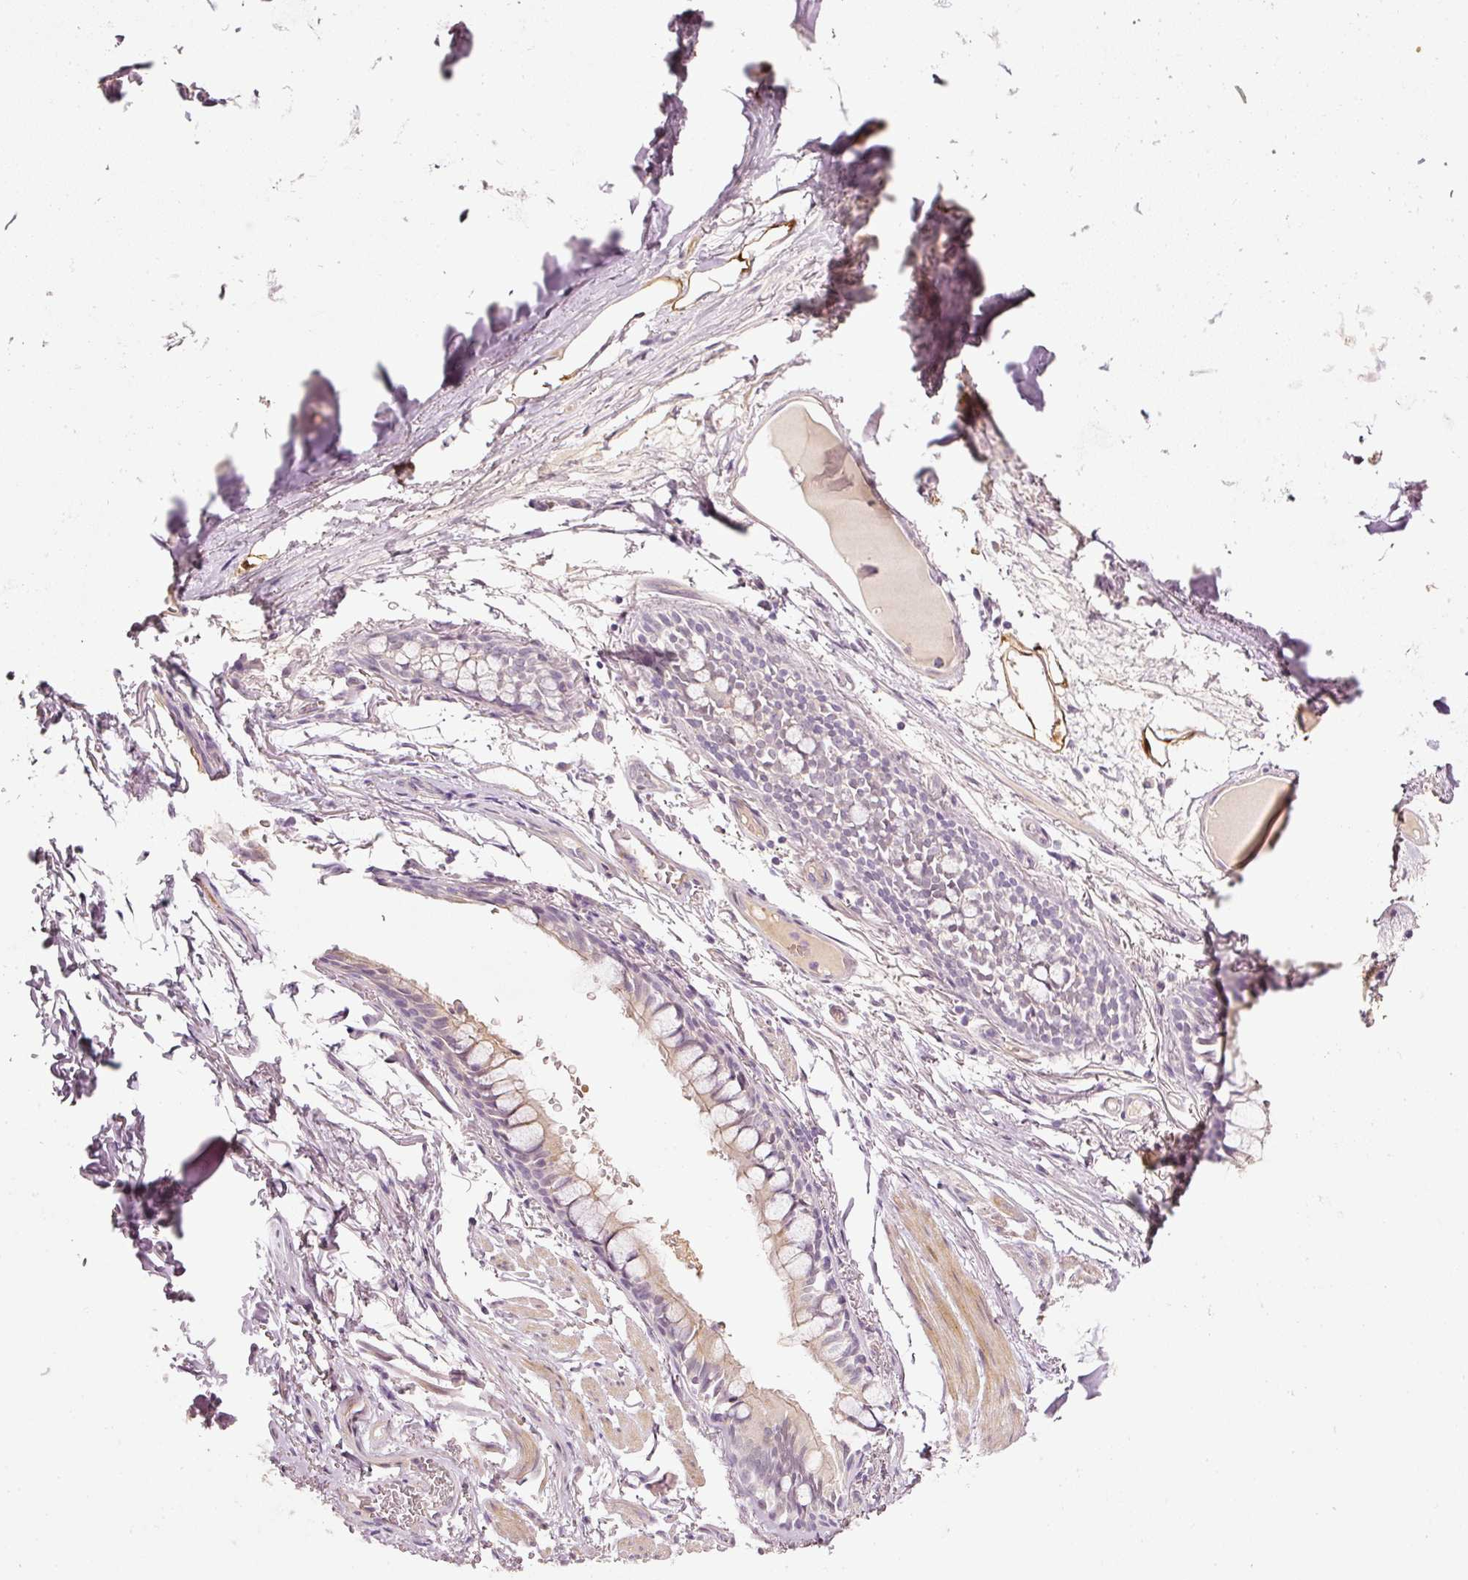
{"staining": {"intensity": "negative", "quantity": "none", "location": "none"}, "tissue": "soft tissue", "cell_type": "Fibroblasts", "image_type": "normal", "snomed": [{"axis": "morphology", "description": "Normal tissue, NOS"}, {"axis": "topography", "description": "Bronchus"}], "caption": "Immunohistochemistry of benign human soft tissue displays no expression in fibroblasts.", "gene": "TOGARAM1", "patient": {"sex": "male", "age": 70}}